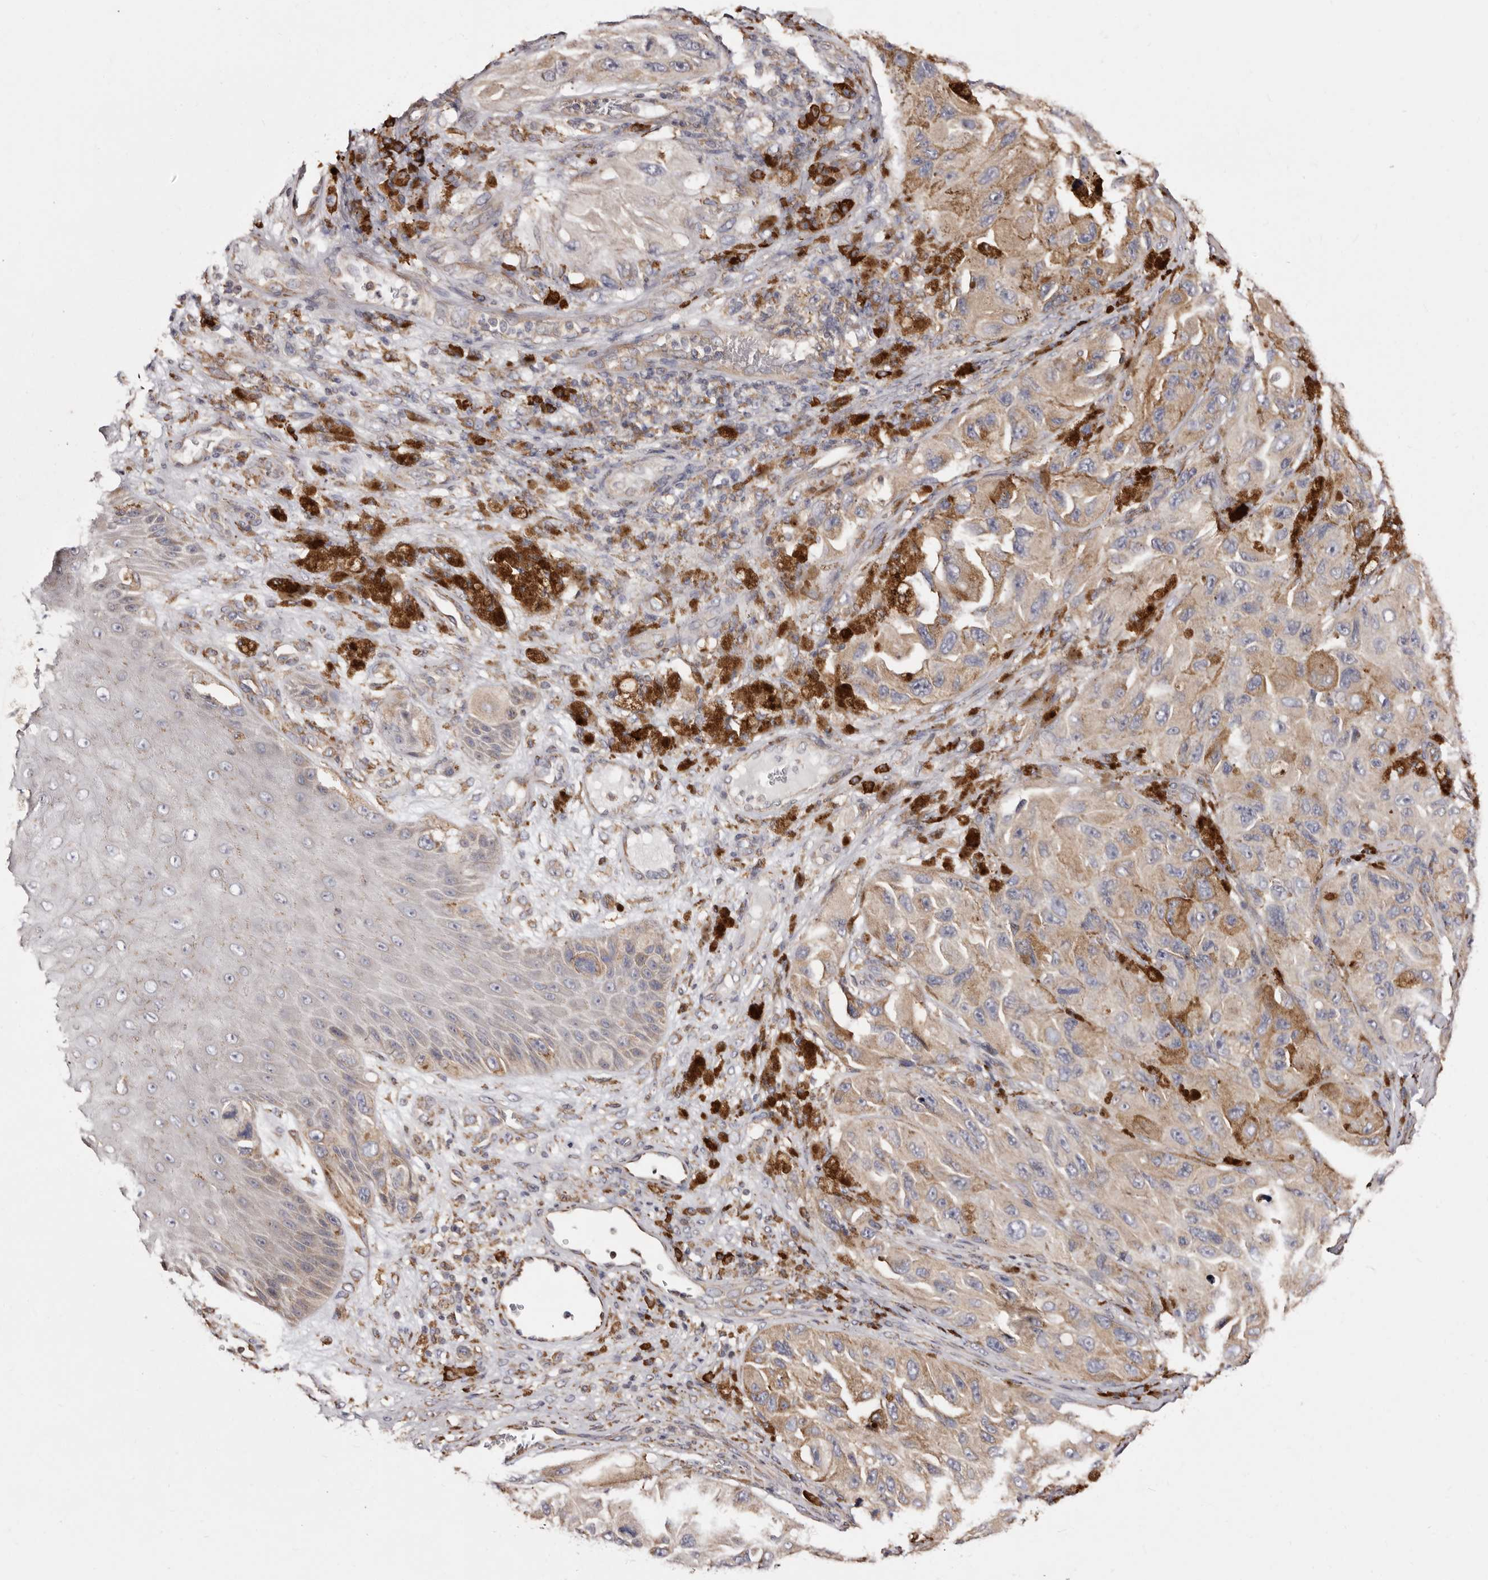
{"staining": {"intensity": "moderate", "quantity": "25%-75%", "location": "cytoplasmic/membranous"}, "tissue": "melanoma", "cell_type": "Tumor cells", "image_type": "cancer", "snomed": [{"axis": "morphology", "description": "Malignant melanoma, NOS"}, {"axis": "topography", "description": "Skin"}], "caption": "The immunohistochemical stain labels moderate cytoplasmic/membranous positivity in tumor cells of malignant melanoma tissue.", "gene": "ACBD6", "patient": {"sex": "female", "age": 73}}